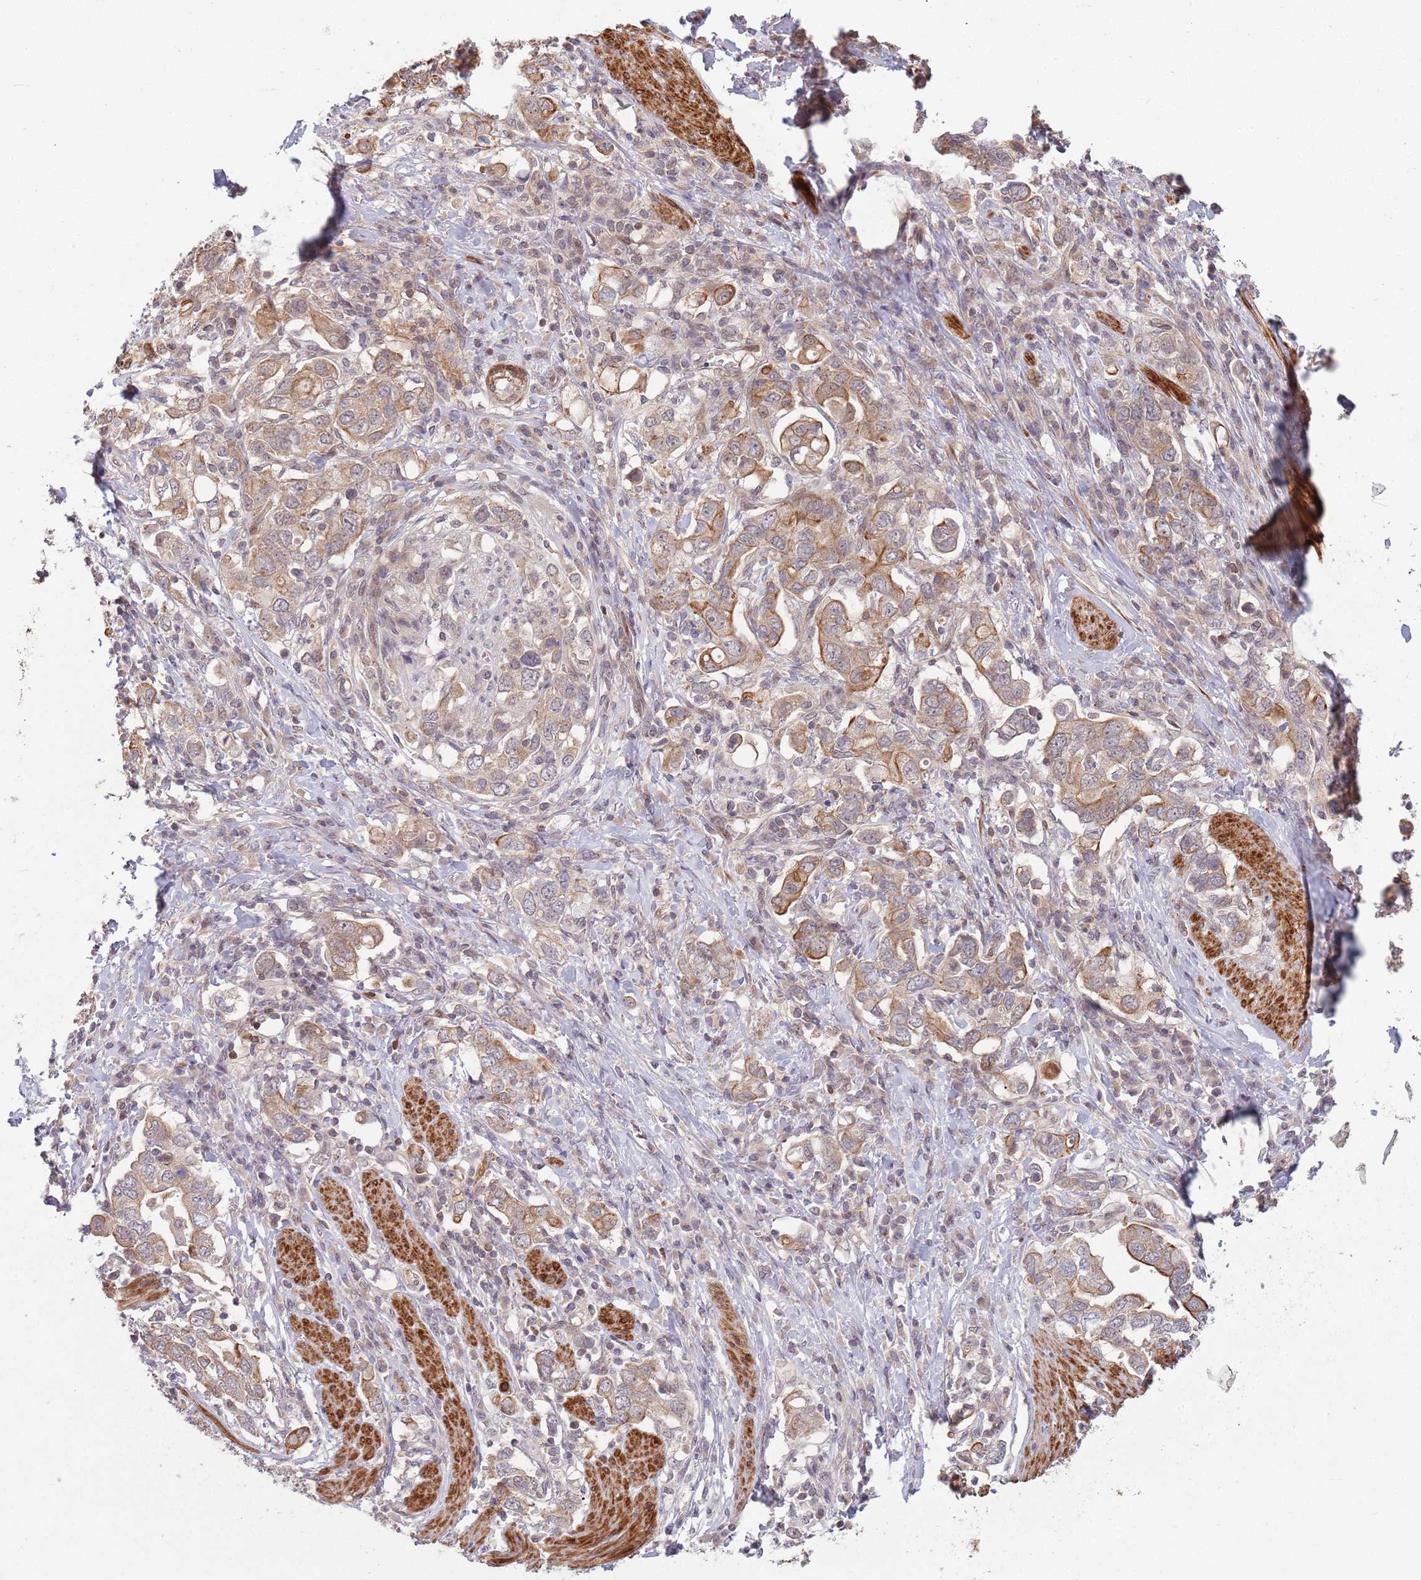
{"staining": {"intensity": "moderate", "quantity": "25%-75%", "location": "cytoplasmic/membranous"}, "tissue": "stomach cancer", "cell_type": "Tumor cells", "image_type": "cancer", "snomed": [{"axis": "morphology", "description": "Adenocarcinoma, NOS"}, {"axis": "topography", "description": "Stomach, upper"}, {"axis": "topography", "description": "Stomach"}], "caption": "The immunohistochemical stain shows moderate cytoplasmic/membranous positivity in tumor cells of stomach cancer (adenocarcinoma) tissue.", "gene": "CCDC154", "patient": {"sex": "male", "age": 62}}